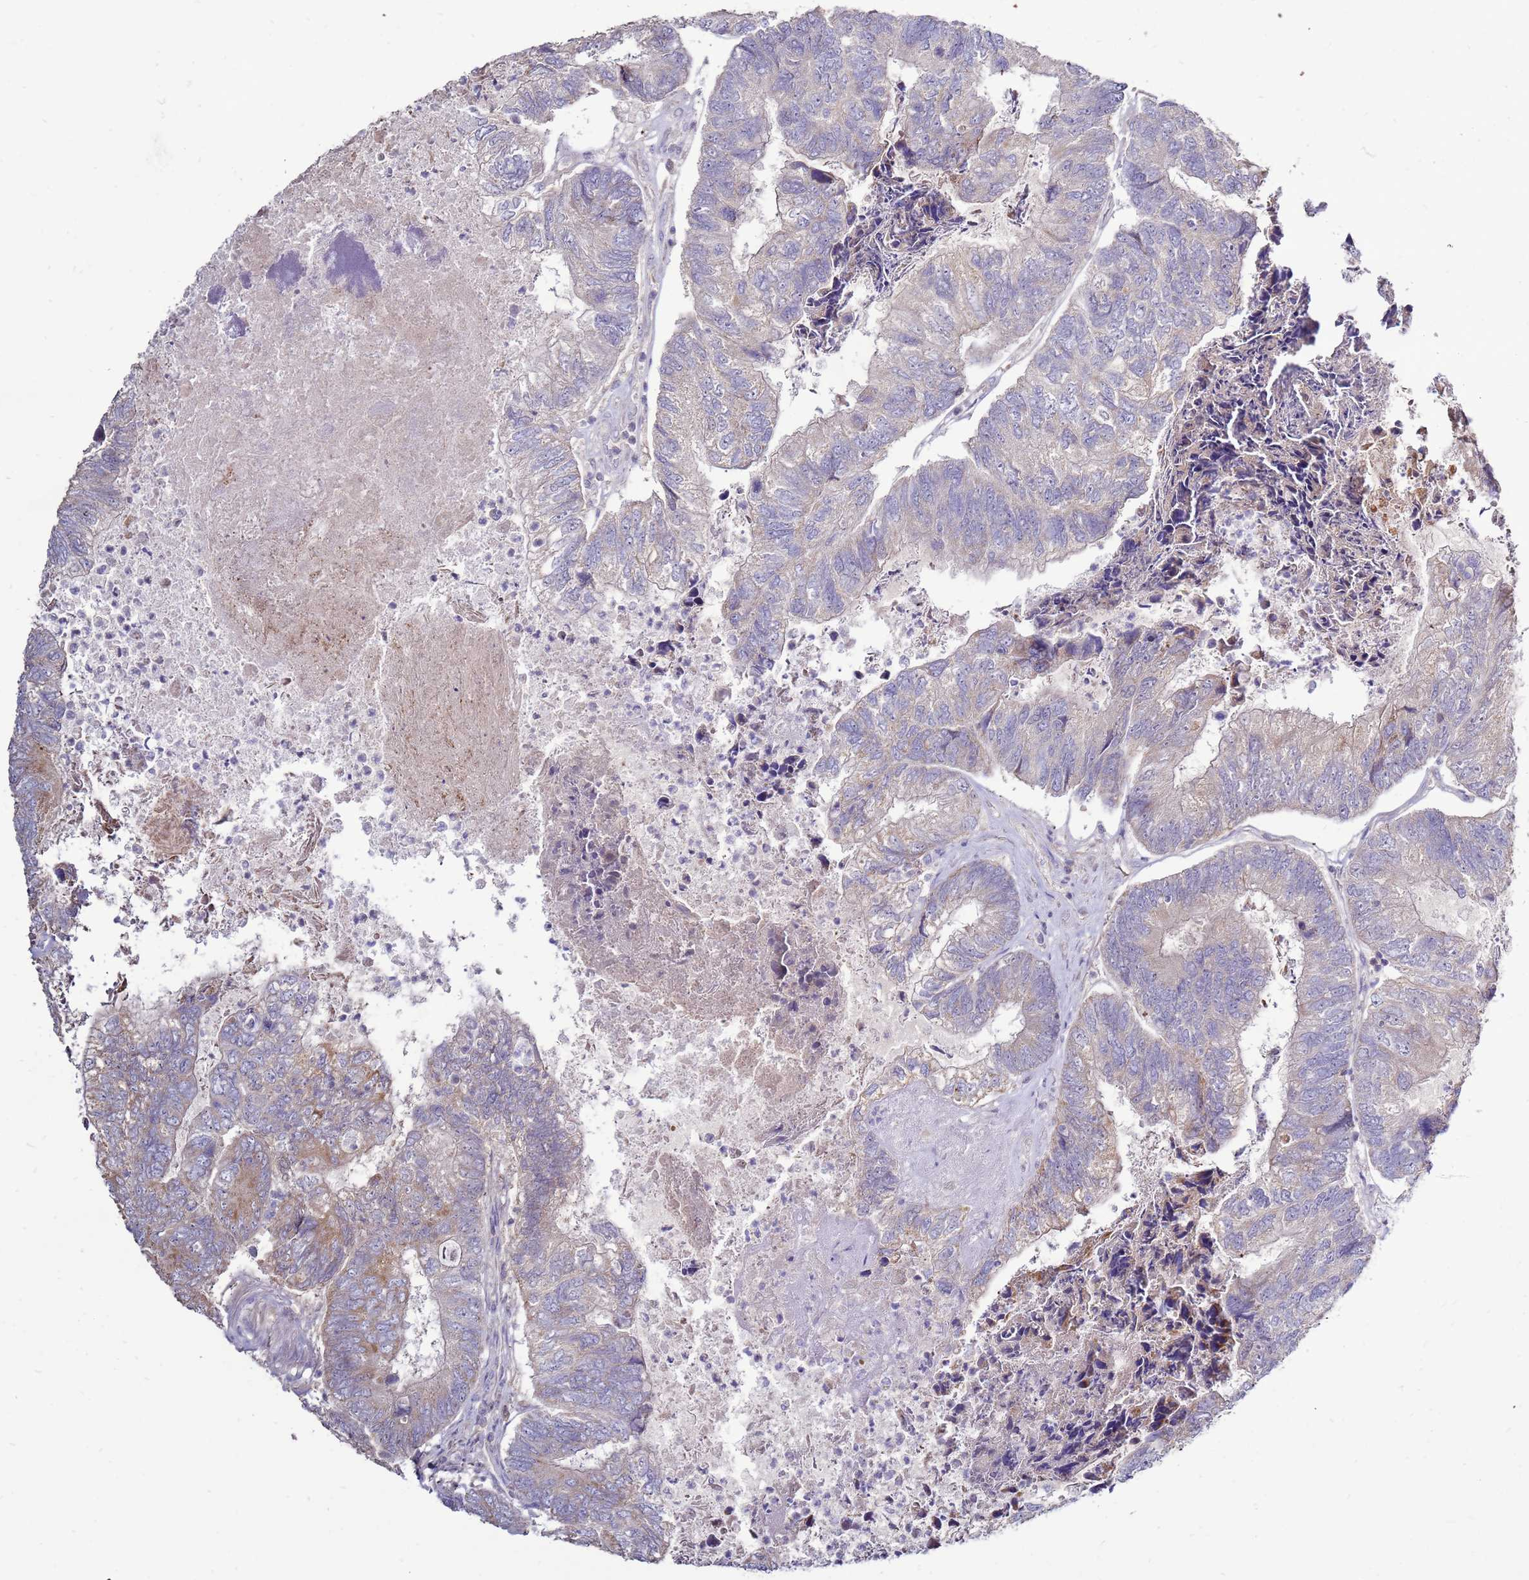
{"staining": {"intensity": "weak", "quantity": "<25%", "location": "cytoplasmic/membranous"}, "tissue": "colorectal cancer", "cell_type": "Tumor cells", "image_type": "cancer", "snomed": [{"axis": "morphology", "description": "Adenocarcinoma, NOS"}, {"axis": "topography", "description": "Colon"}], "caption": "Immunohistochemistry photomicrograph of neoplastic tissue: human colorectal cancer (adenocarcinoma) stained with DAB shows no significant protein expression in tumor cells.", "gene": "TRAPPC4", "patient": {"sex": "female", "age": 67}}